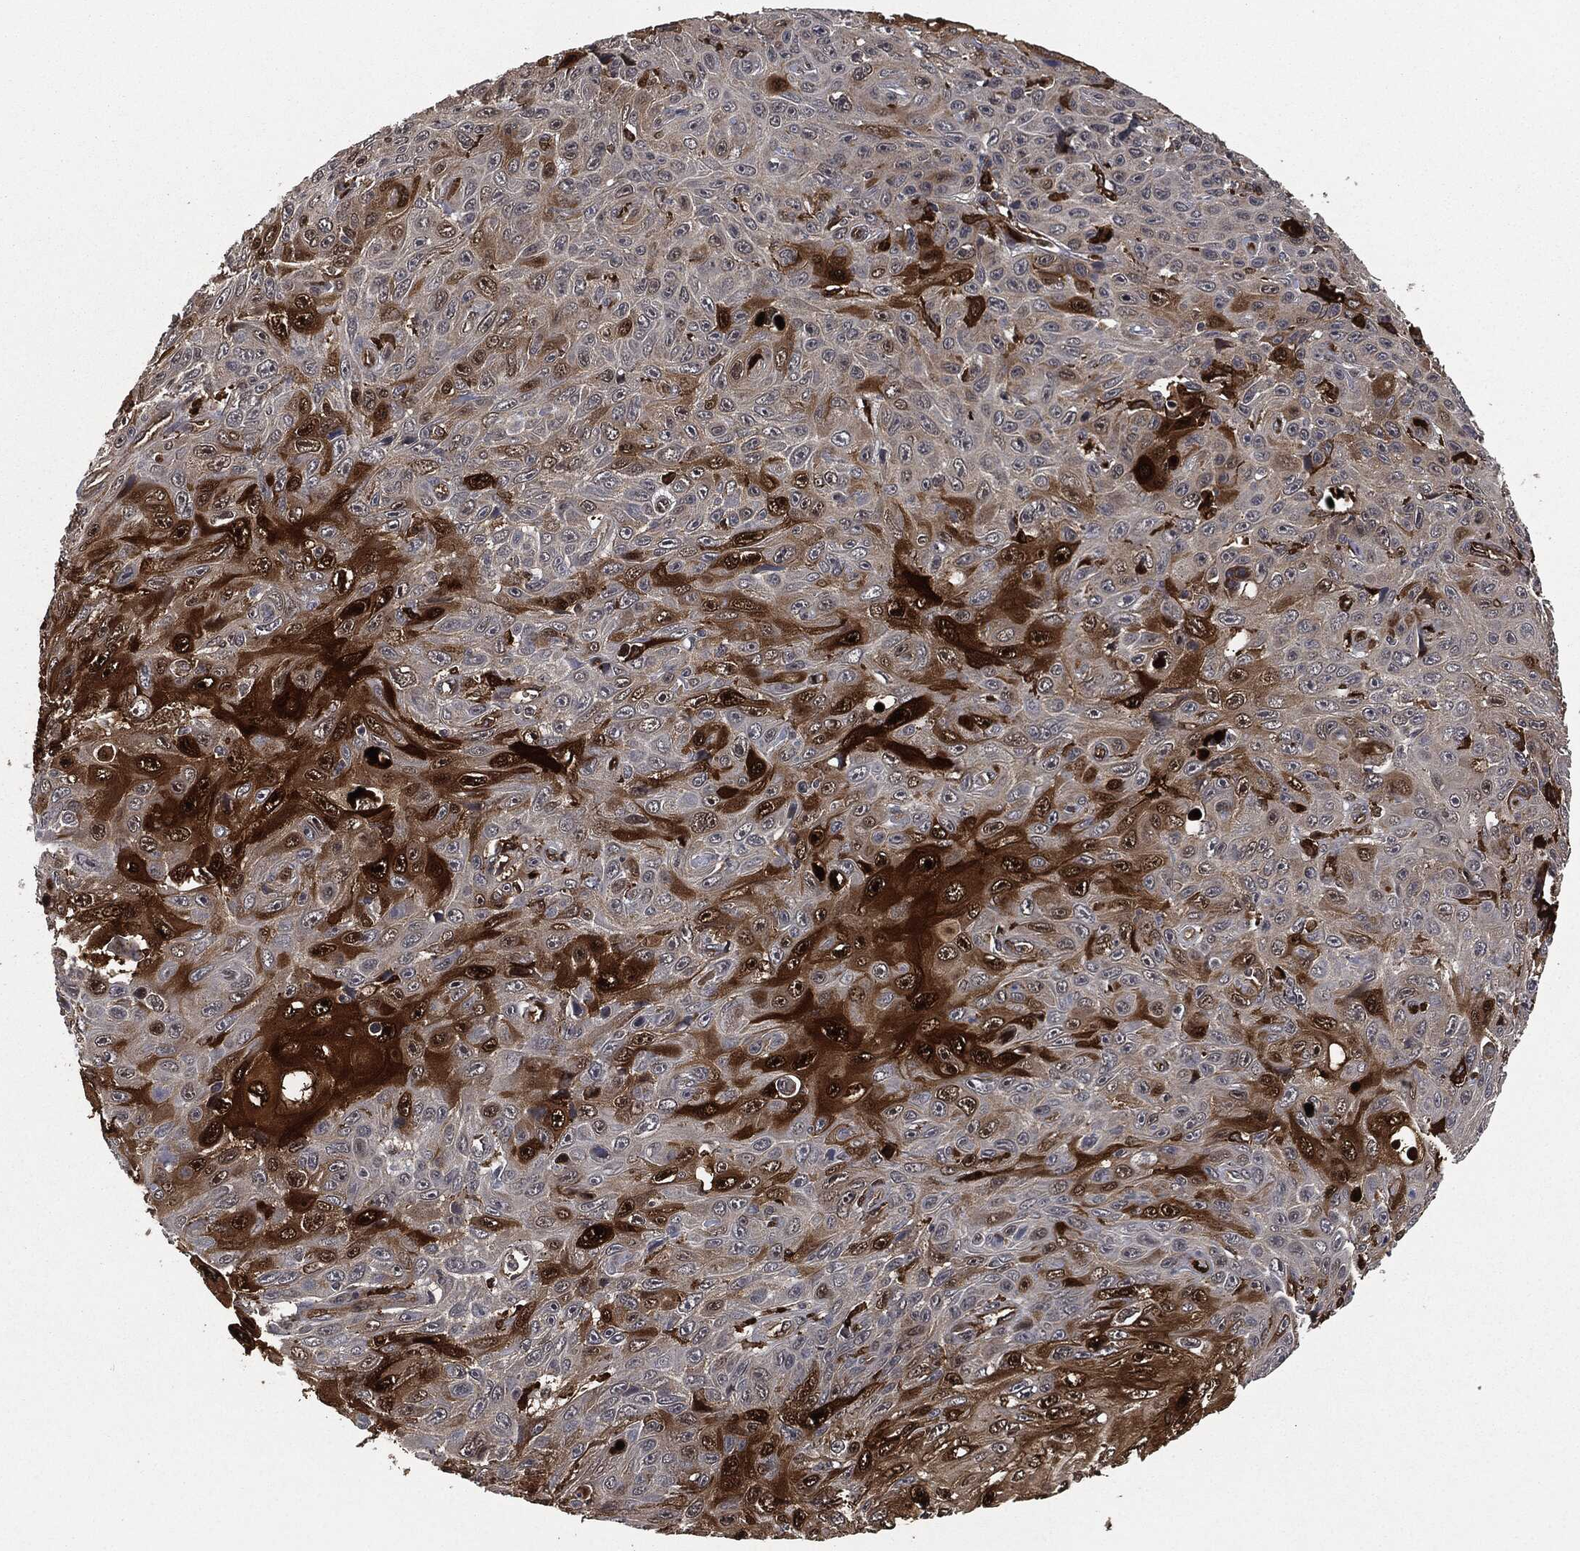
{"staining": {"intensity": "strong", "quantity": "<25%", "location": "cytoplasmic/membranous"}, "tissue": "skin cancer", "cell_type": "Tumor cells", "image_type": "cancer", "snomed": [{"axis": "morphology", "description": "Squamous cell carcinoma, NOS"}, {"axis": "topography", "description": "Skin"}], "caption": "An image showing strong cytoplasmic/membranous staining in approximately <25% of tumor cells in skin cancer (squamous cell carcinoma), as visualized by brown immunohistochemical staining.", "gene": "CRABP2", "patient": {"sex": "male", "age": 82}}